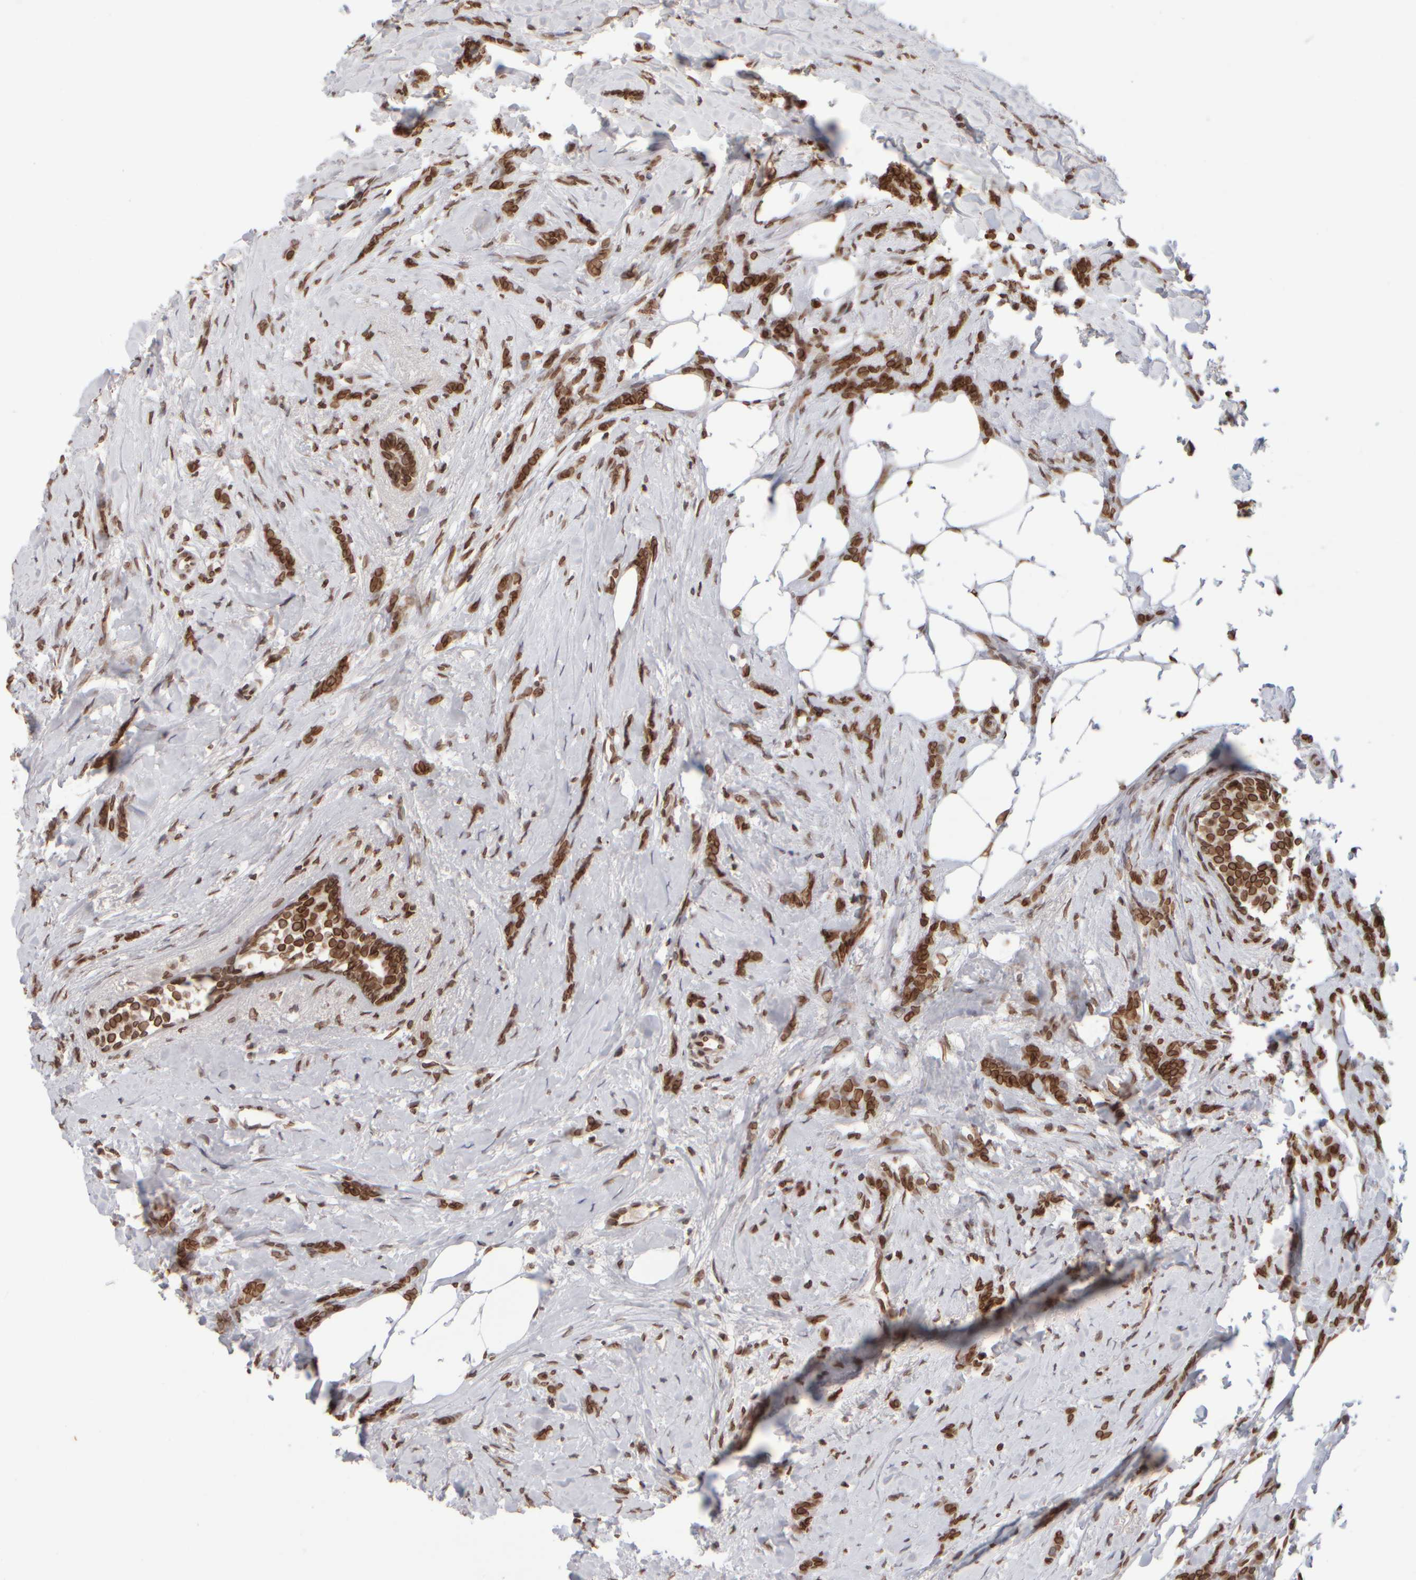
{"staining": {"intensity": "strong", "quantity": ">75%", "location": "cytoplasmic/membranous,nuclear"}, "tissue": "breast cancer", "cell_type": "Tumor cells", "image_type": "cancer", "snomed": [{"axis": "morphology", "description": "Lobular carcinoma, in situ"}, {"axis": "morphology", "description": "Lobular carcinoma"}, {"axis": "topography", "description": "Breast"}], "caption": "This image reveals breast cancer stained with IHC to label a protein in brown. The cytoplasmic/membranous and nuclear of tumor cells show strong positivity for the protein. Nuclei are counter-stained blue.", "gene": "ZC3HC1", "patient": {"sex": "female", "age": 41}}